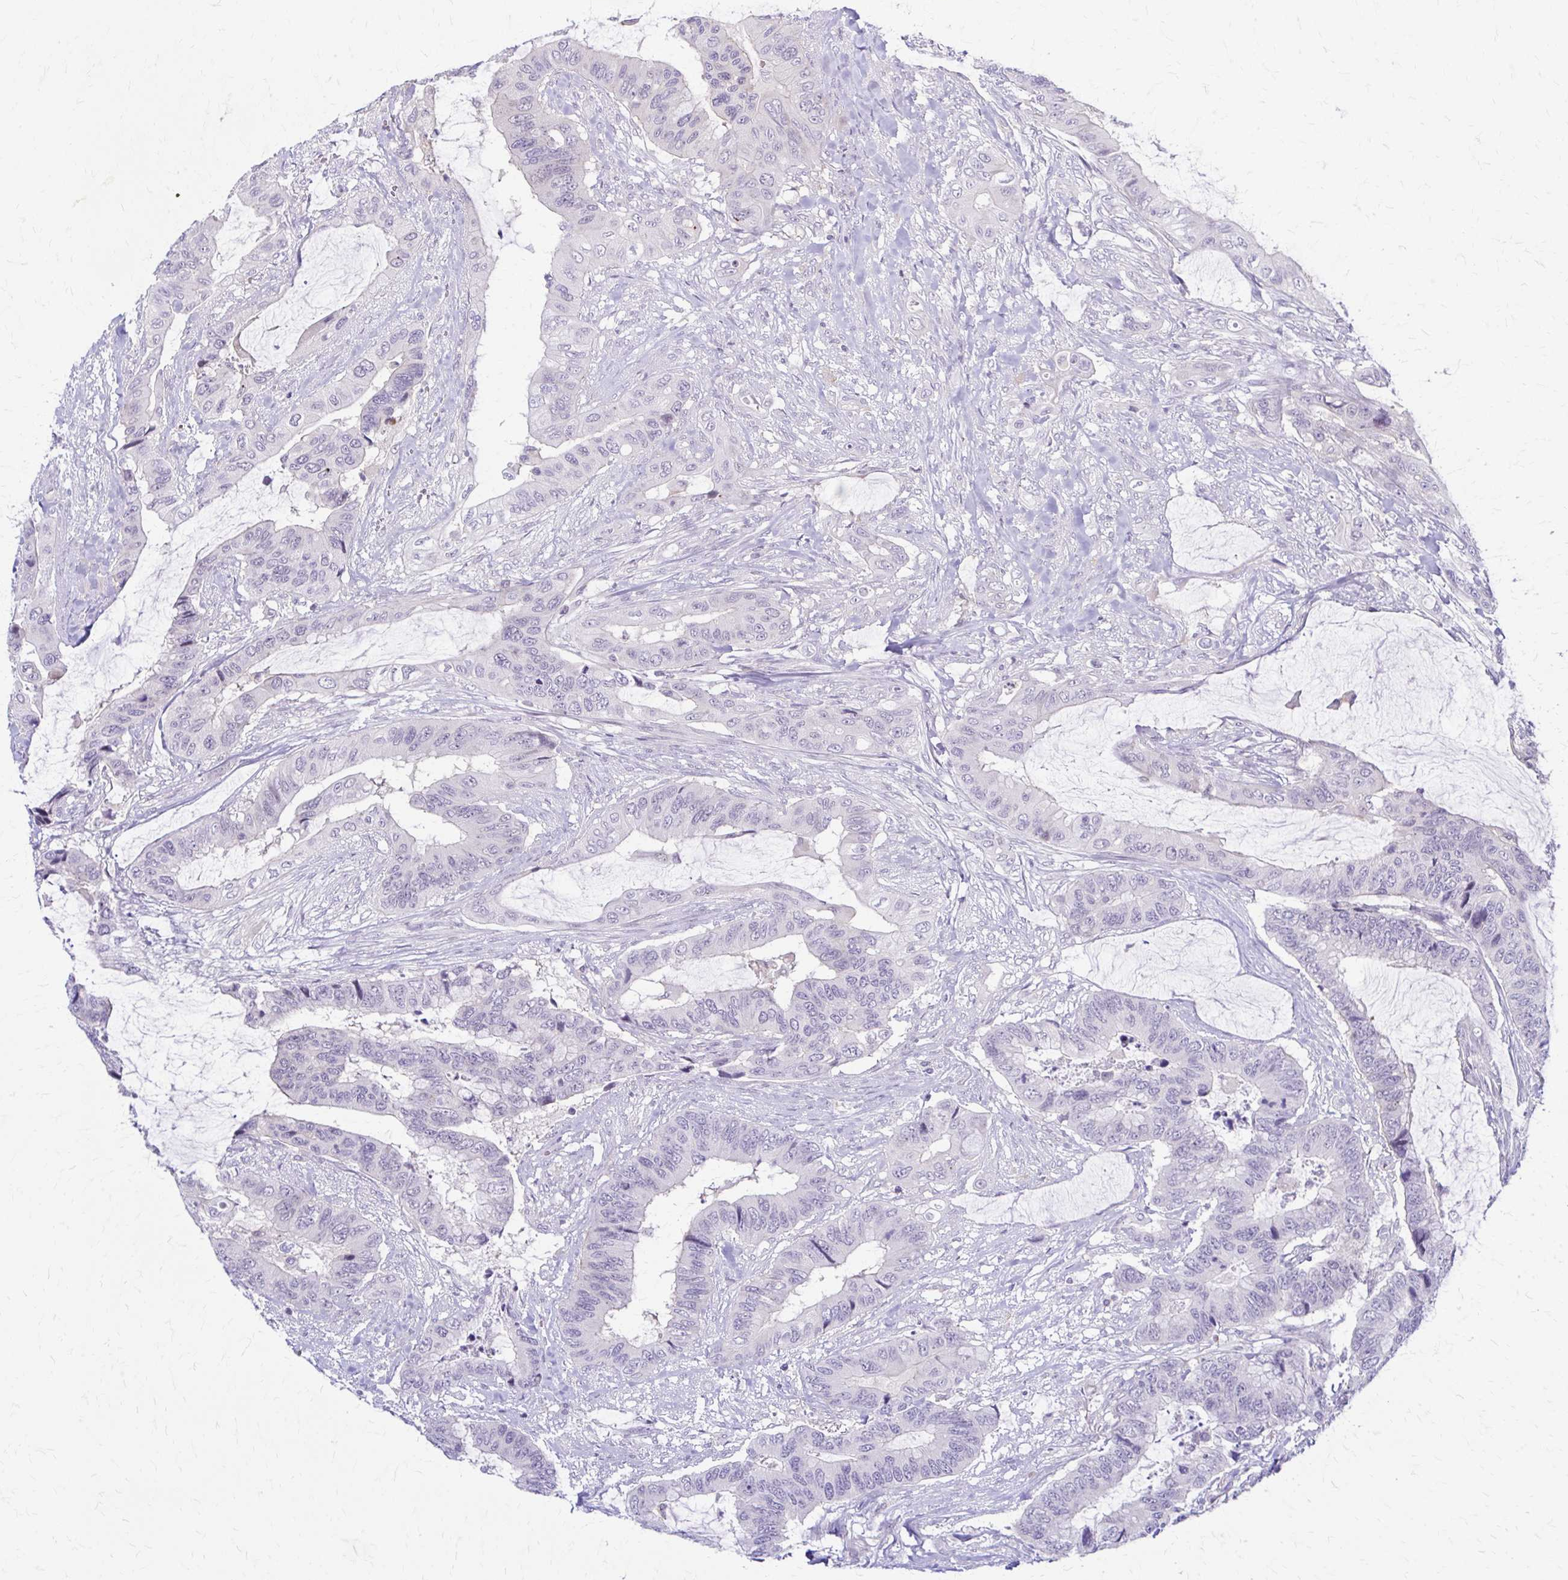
{"staining": {"intensity": "negative", "quantity": "none", "location": "none"}, "tissue": "colorectal cancer", "cell_type": "Tumor cells", "image_type": "cancer", "snomed": [{"axis": "morphology", "description": "Adenocarcinoma, NOS"}, {"axis": "topography", "description": "Rectum"}], "caption": "The photomicrograph reveals no significant staining in tumor cells of adenocarcinoma (colorectal).", "gene": "RHOBTB2", "patient": {"sex": "female", "age": 59}}